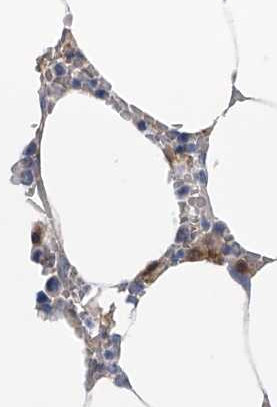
{"staining": {"intensity": "moderate", "quantity": "<25%", "location": "cytoplasmic/membranous"}, "tissue": "bone marrow", "cell_type": "Hematopoietic cells", "image_type": "normal", "snomed": [{"axis": "morphology", "description": "Normal tissue, NOS"}, {"axis": "topography", "description": "Bone marrow"}], "caption": "Hematopoietic cells reveal low levels of moderate cytoplasmic/membranous staining in about <25% of cells in normal bone marrow. (Brightfield microscopy of DAB IHC at high magnification).", "gene": "PGM3", "patient": {"sex": "male", "age": 70}}